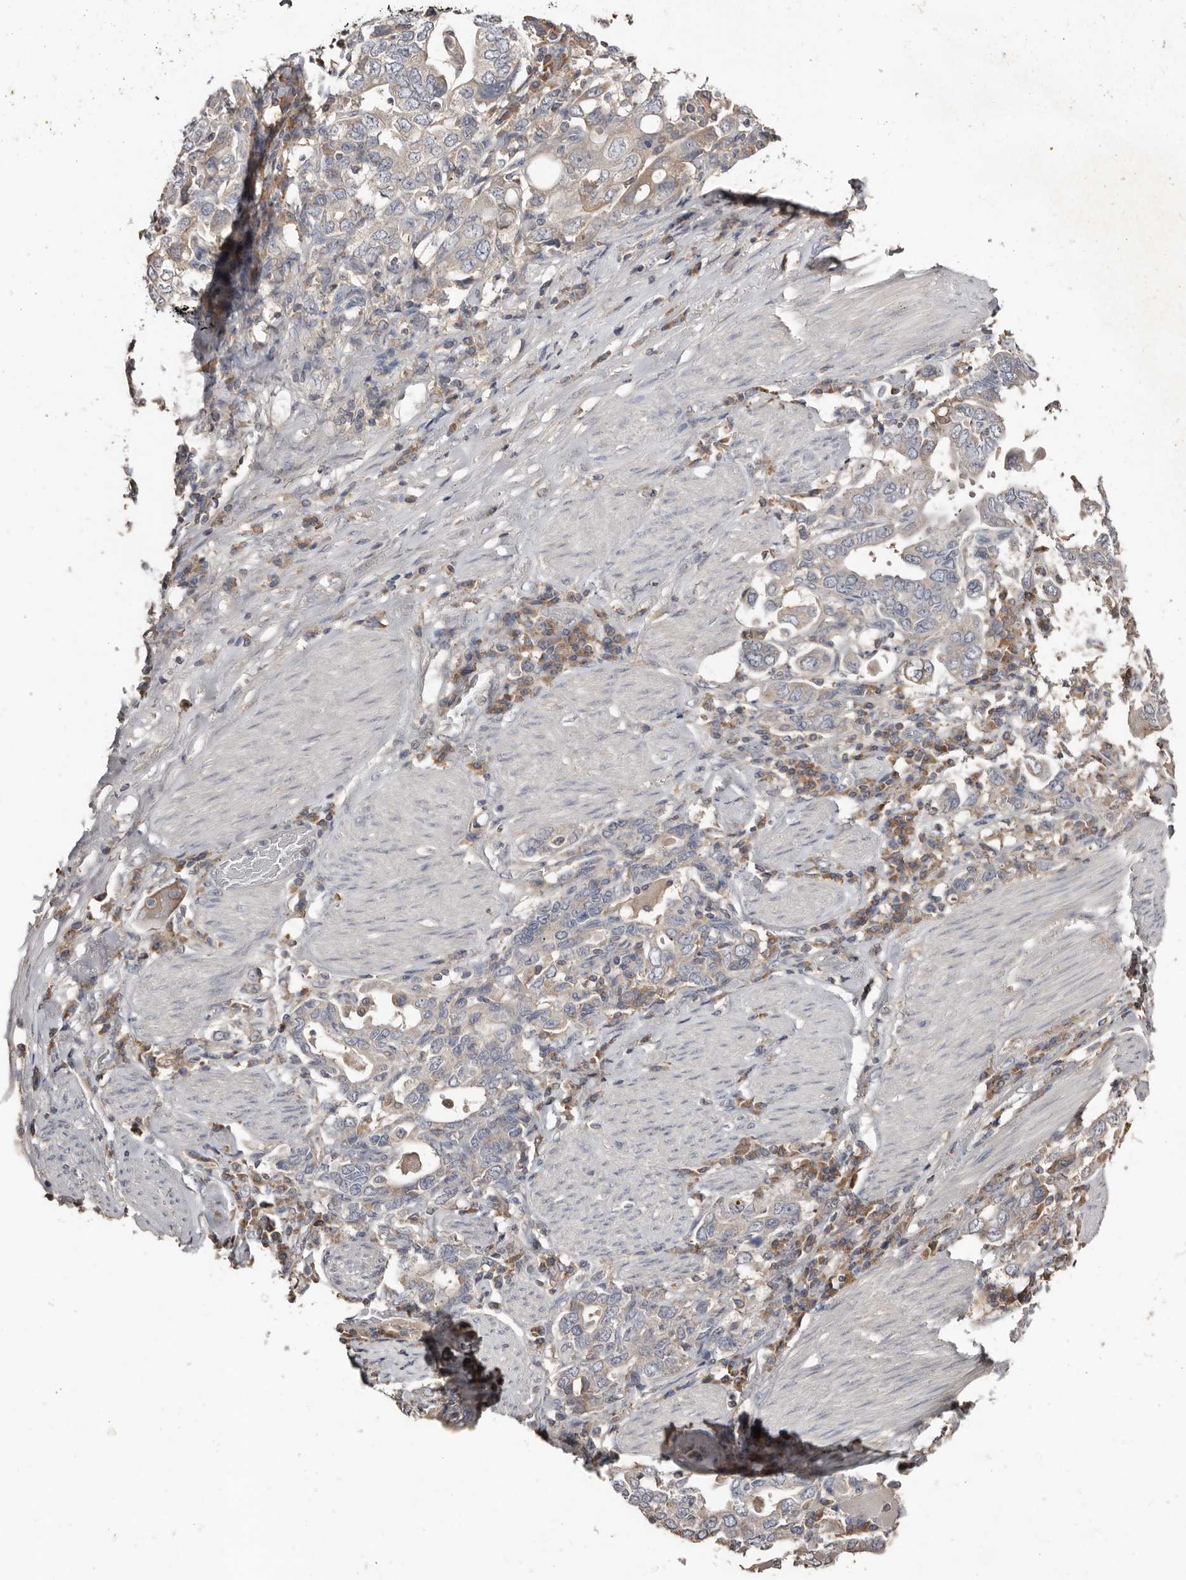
{"staining": {"intensity": "negative", "quantity": "none", "location": "none"}, "tissue": "stomach cancer", "cell_type": "Tumor cells", "image_type": "cancer", "snomed": [{"axis": "morphology", "description": "Adenocarcinoma, NOS"}, {"axis": "topography", "description": "Stomach, upper"}], "caption": "IHC of stomach adenocarcinoma demonstrates no expression in tumor cells. (Brightfield microscopy of DAB (3,3'-diaminobenzidine) immunohistochemistry (IHC) at high magnification).", "gene": "SLC39A2", "patient": {"sex": "male", "age": 62}}